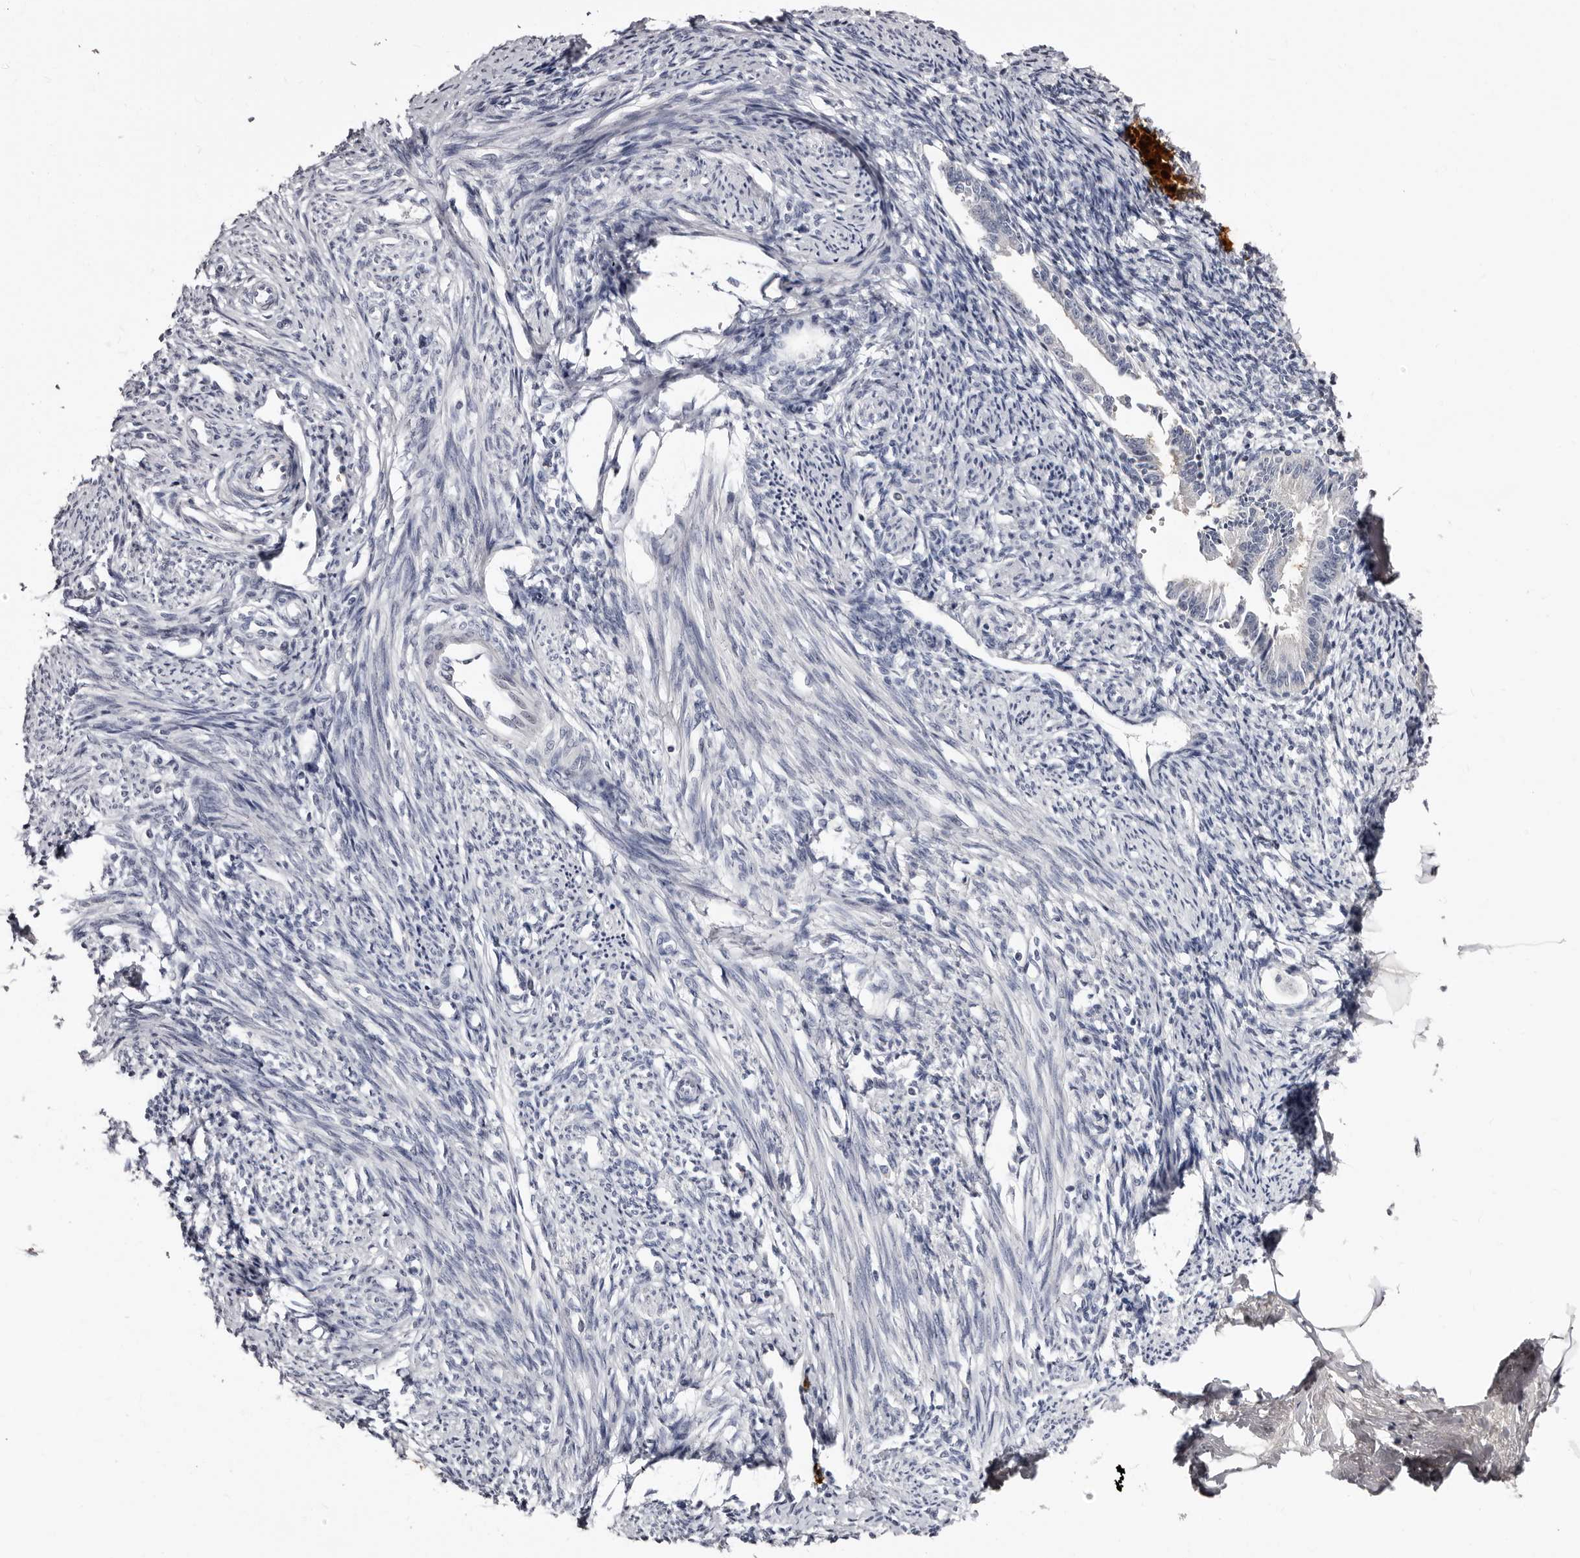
{"staining": {"intensity": "negative", "quantity": "none", "location": "none"}, "tissue": "endometrium", "cell_type": "Cells in endometrial stroma", "image_type": "normal", "snomed": [{"axis": "morphology", "description": "Normal tissue, NOS"}, {"axis": "topography", "description": "Endometrium"}], "caption": "This image is of normal endometrium stained with IHC to label a protein in brown with the nuclei are counter-stained blue. There is no staining in cells in endometrial stroma. (Brightfield microscopy of DAB (3,3'-diaminobenzidine) immunohistochemistry at high magnification).", "gene": "TBC1D22B", "patient": {"sex": "female", "age": 56}}